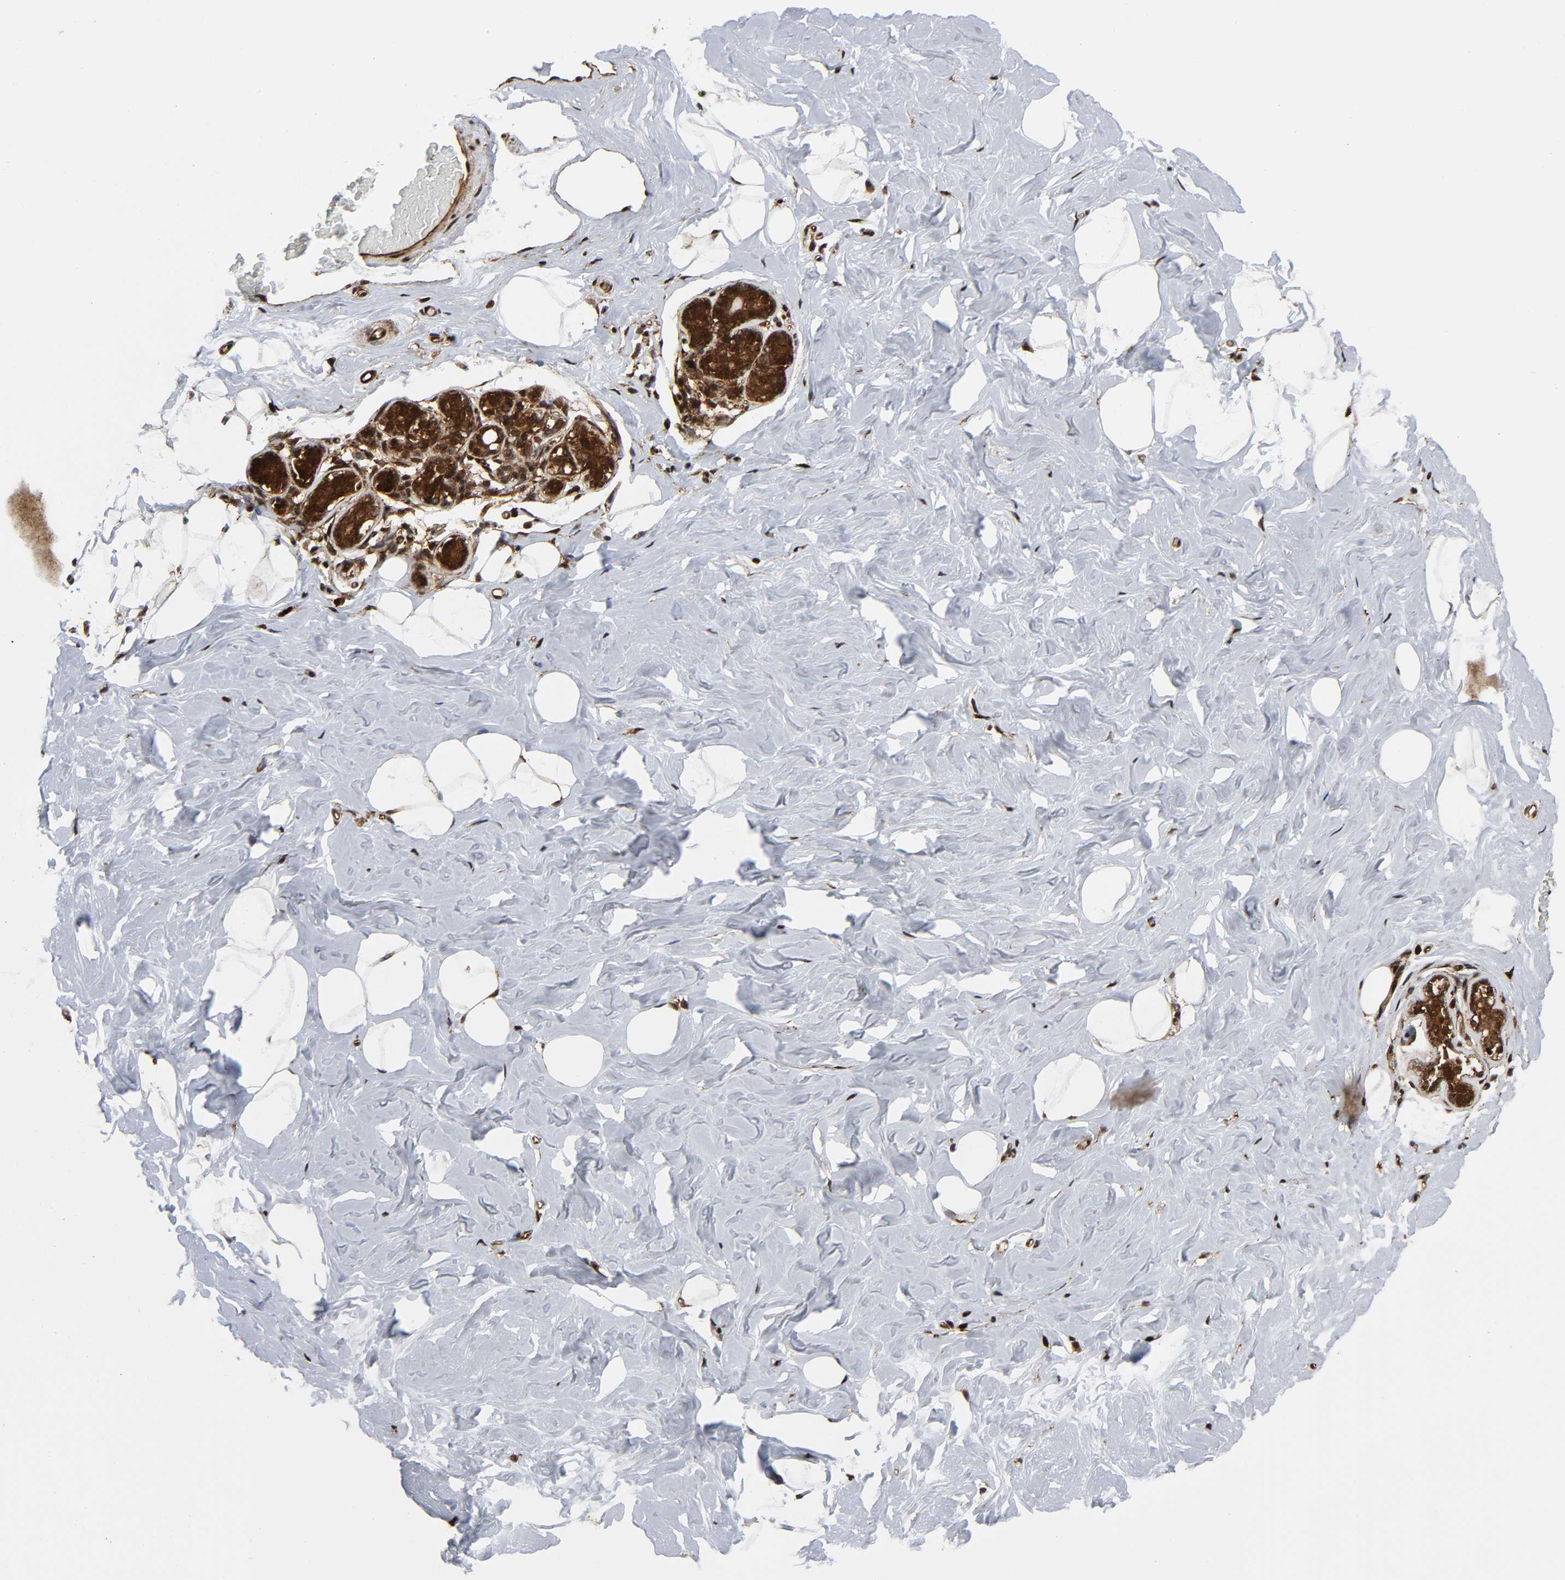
{"staining": {"intensity": "strong", "quantity": ">75%", "location": "cytoplasmic/membranous"}, "tissue": "breast", "cell_type": "Adipocytes", "image_type": "normal", "snomed": [{"axis": "morphology", "description": "Normal tissue, NOS"}, {"axis": "topography", "description": "Breast"}, {"axis": "topography", "description": "Soft tissue"}], "caption": "A high amount of strong cytoplasmic/membranous expression is identified in approximately >75% of adipocytes in benign breast.", "gene": "MAPK1", "patient": {"sex": "female", "age": 75}}